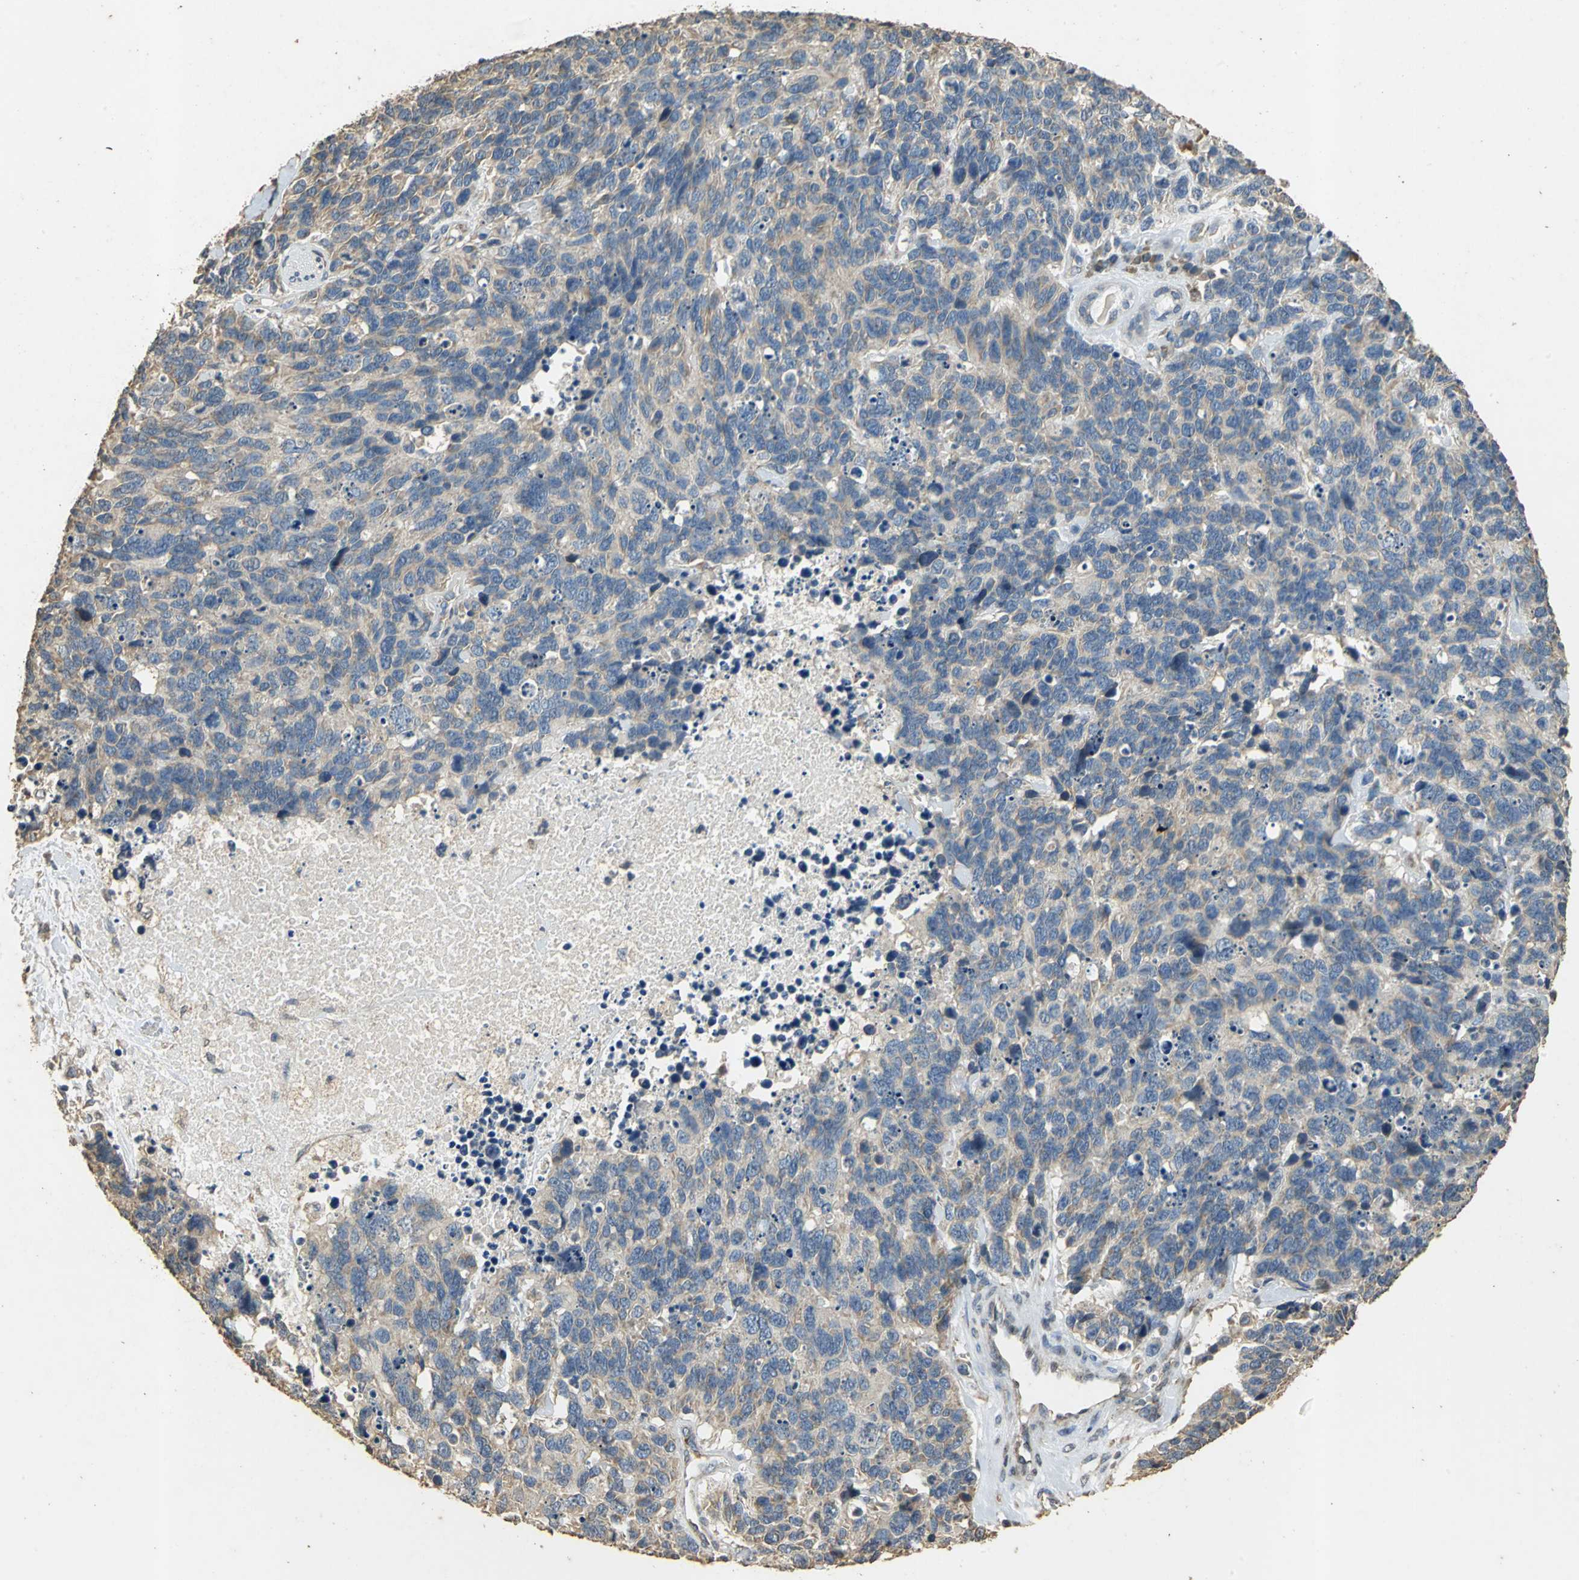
{"staining": {"intensity": "weak", "quantity": "25%-75%", "location": "cytoplasmic/membranous"}, "tissue": "lung cancer", "cell_type": "Tumor cells", "image_type": "cancer", "snomed": [{"axis": "morphology", "description": "Neoplasm, malignant, NOS"}, {"axis": "topography", "description": "Lung"}], "caption": "Approximately 25%-75% of tumor cells in human neoplasm (malignant) (lung) show weak cytoplasmic/membranous protein positivity as visualized by brown immunohistochemical staining.", "gene": "ACSL4", "patient": {"sex": "female", "age": 58}}